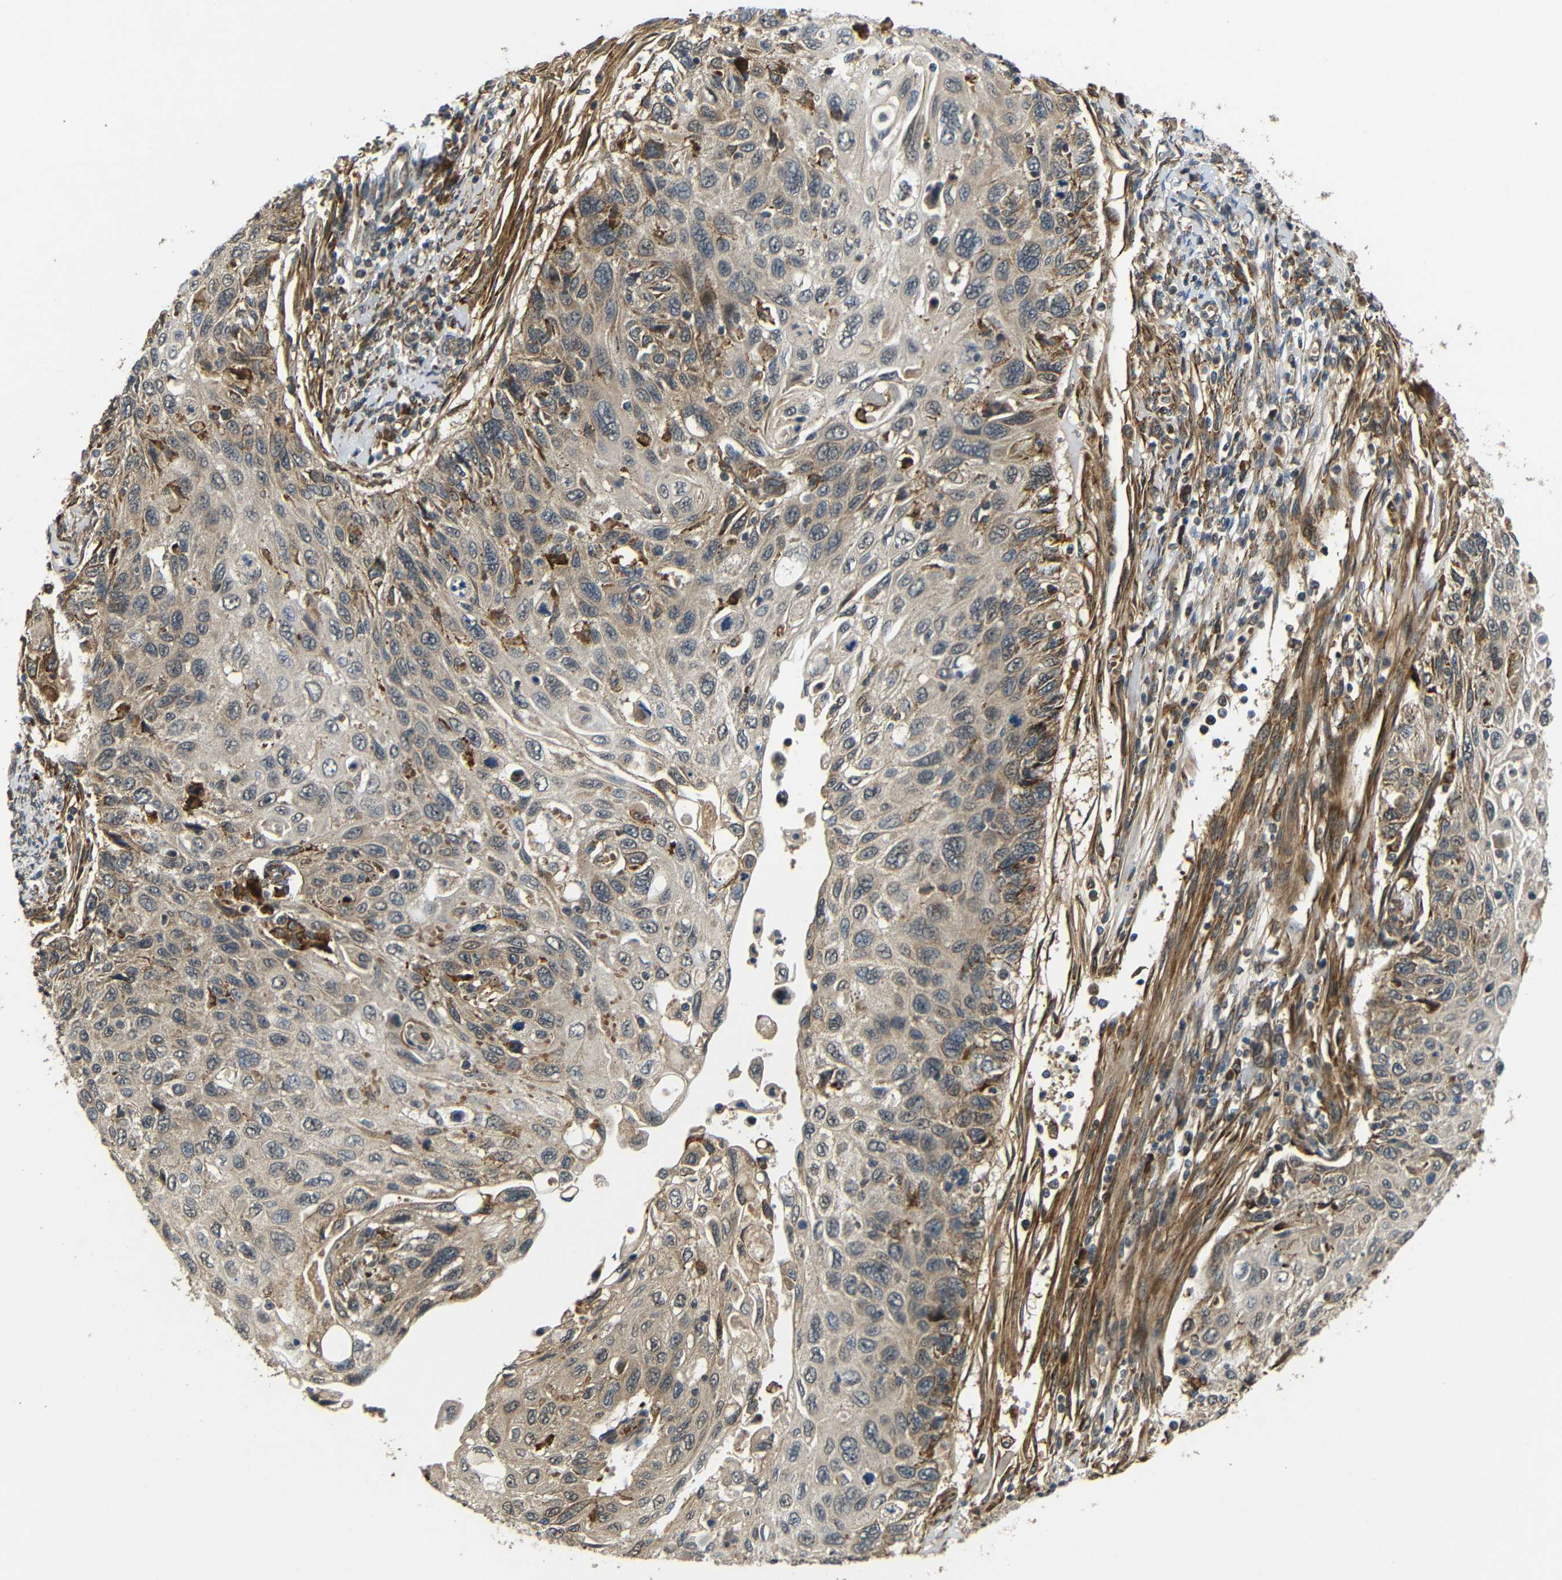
{"staining": {"intensity": "moderate", "quantity": "<25%", "location": "cytoplasmic/membranous"}, "tissue": "cervical cancer", "cell_type": "Tumor cells", "image_type": "cancer", "snomed": [{"axis": "morphology", "description": "Squamous cell carcinoma, NOS"}, {"axis": "topography", "description": "Cervix"}], "caption": "Protein staining shows moderate cytoplasmic/membranous expression in approximately <25% of tumor cells in squamous cell carcinoma (cervical).", "gene": "EPHB2", "patient": {"sex": "female", "age": 70}}